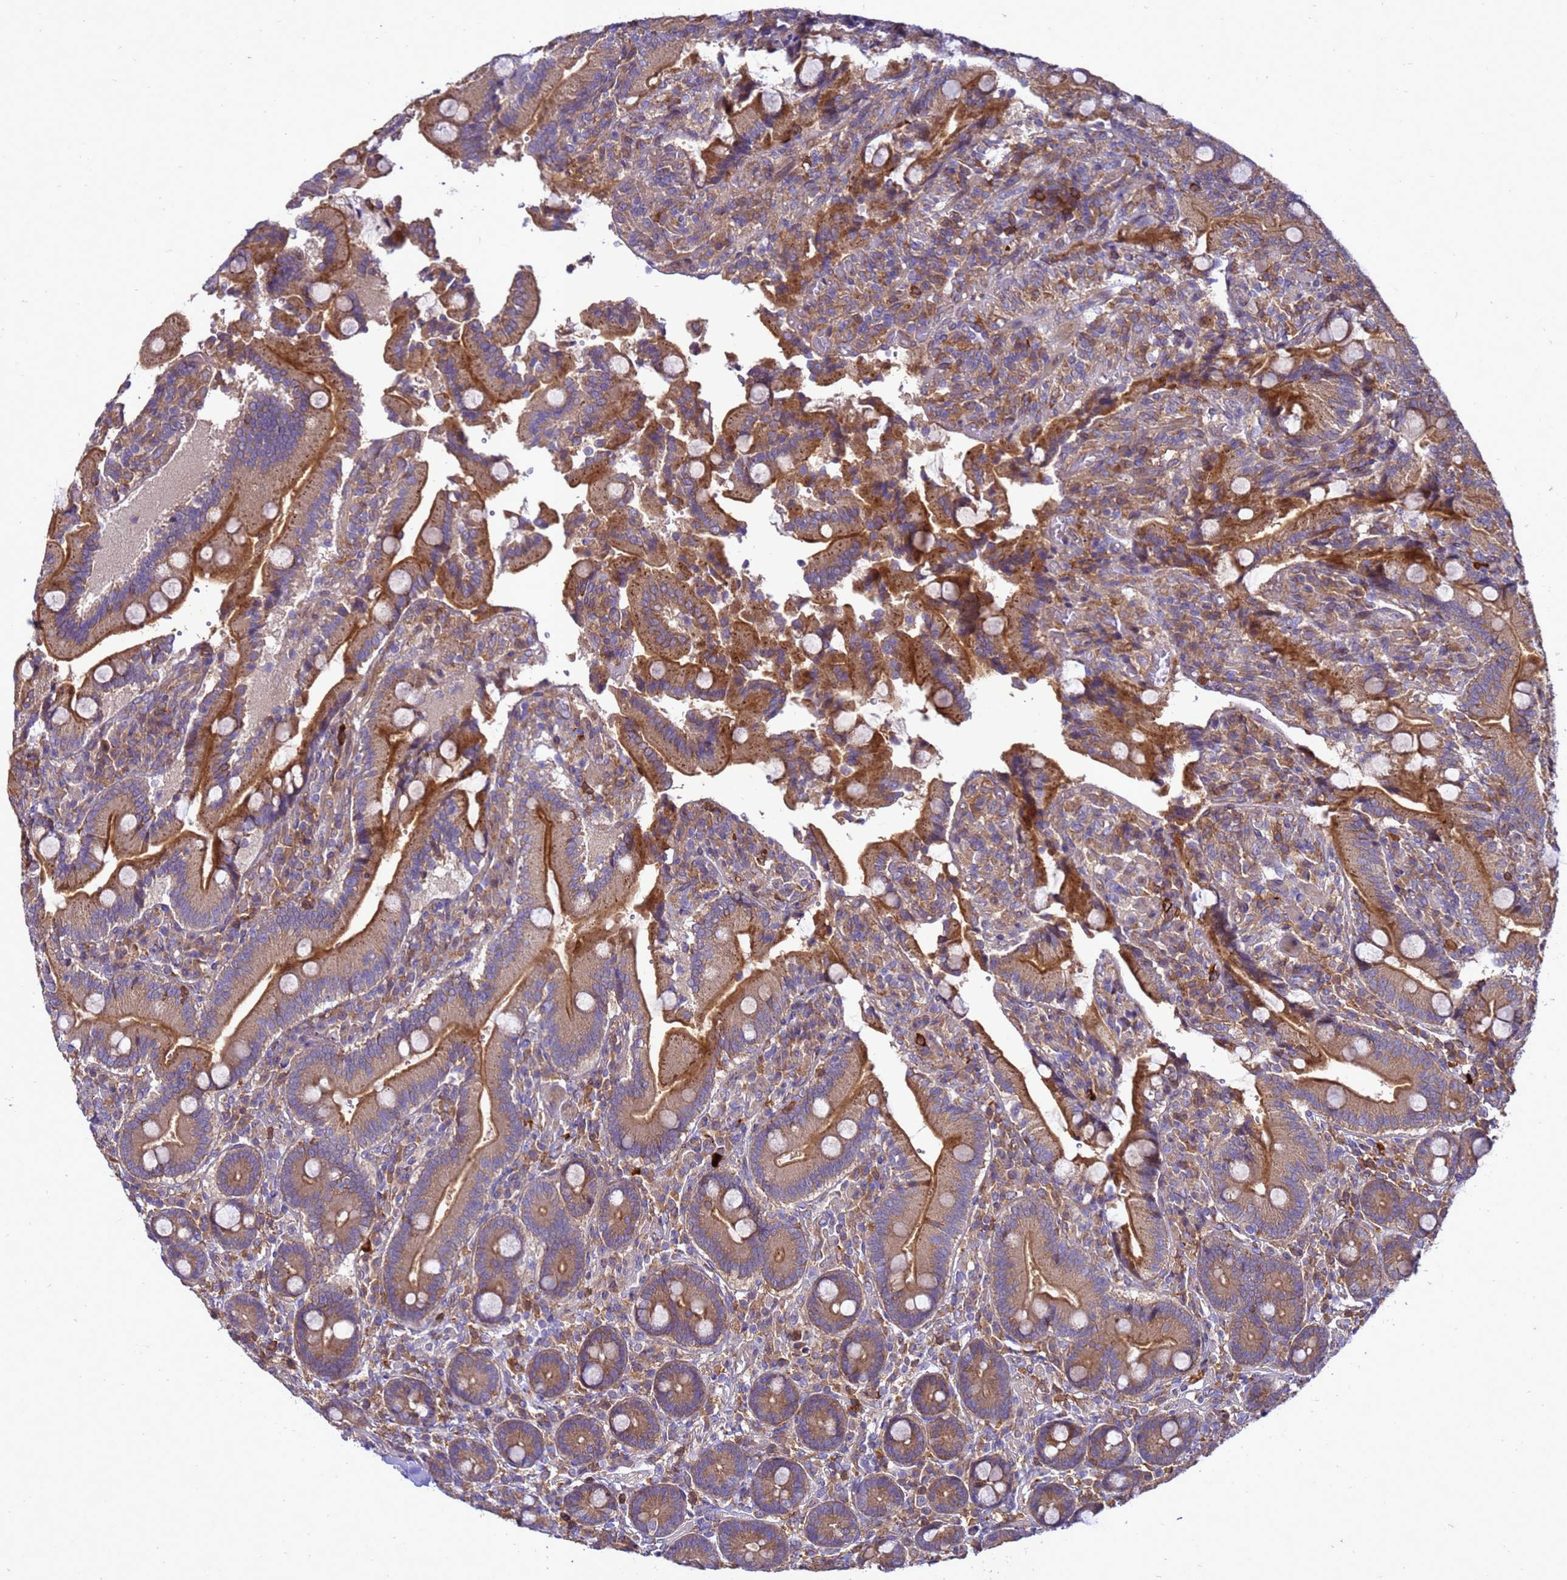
{"staining": {"intensity": "moderate", "quantity": ">75%", "location": "cytoplasmic/membranous"}, "tissue": "duodenum", "cell_type": "Glandular cells", "image_type": "normal", "snomed": [{"axis": "morphology", "description": "Normal tissue, NOS"}, {"axis": "topography", "description": "Duodenum"}], "caption": "IHC (DAB (3,3'-diaminobenzidine)) staining of normal human duodenum exhibits moderate cytoplasmic/membranous protein positivity in approximately >75% of glandular cells. The staining was performed using DAB to visualize the protein expression in brown, while the nuclei were stained in blue with hematoxylin (Magnification: 20x).", "gene": "RNF215", "patient": {"sex": "female", "age": 62}}